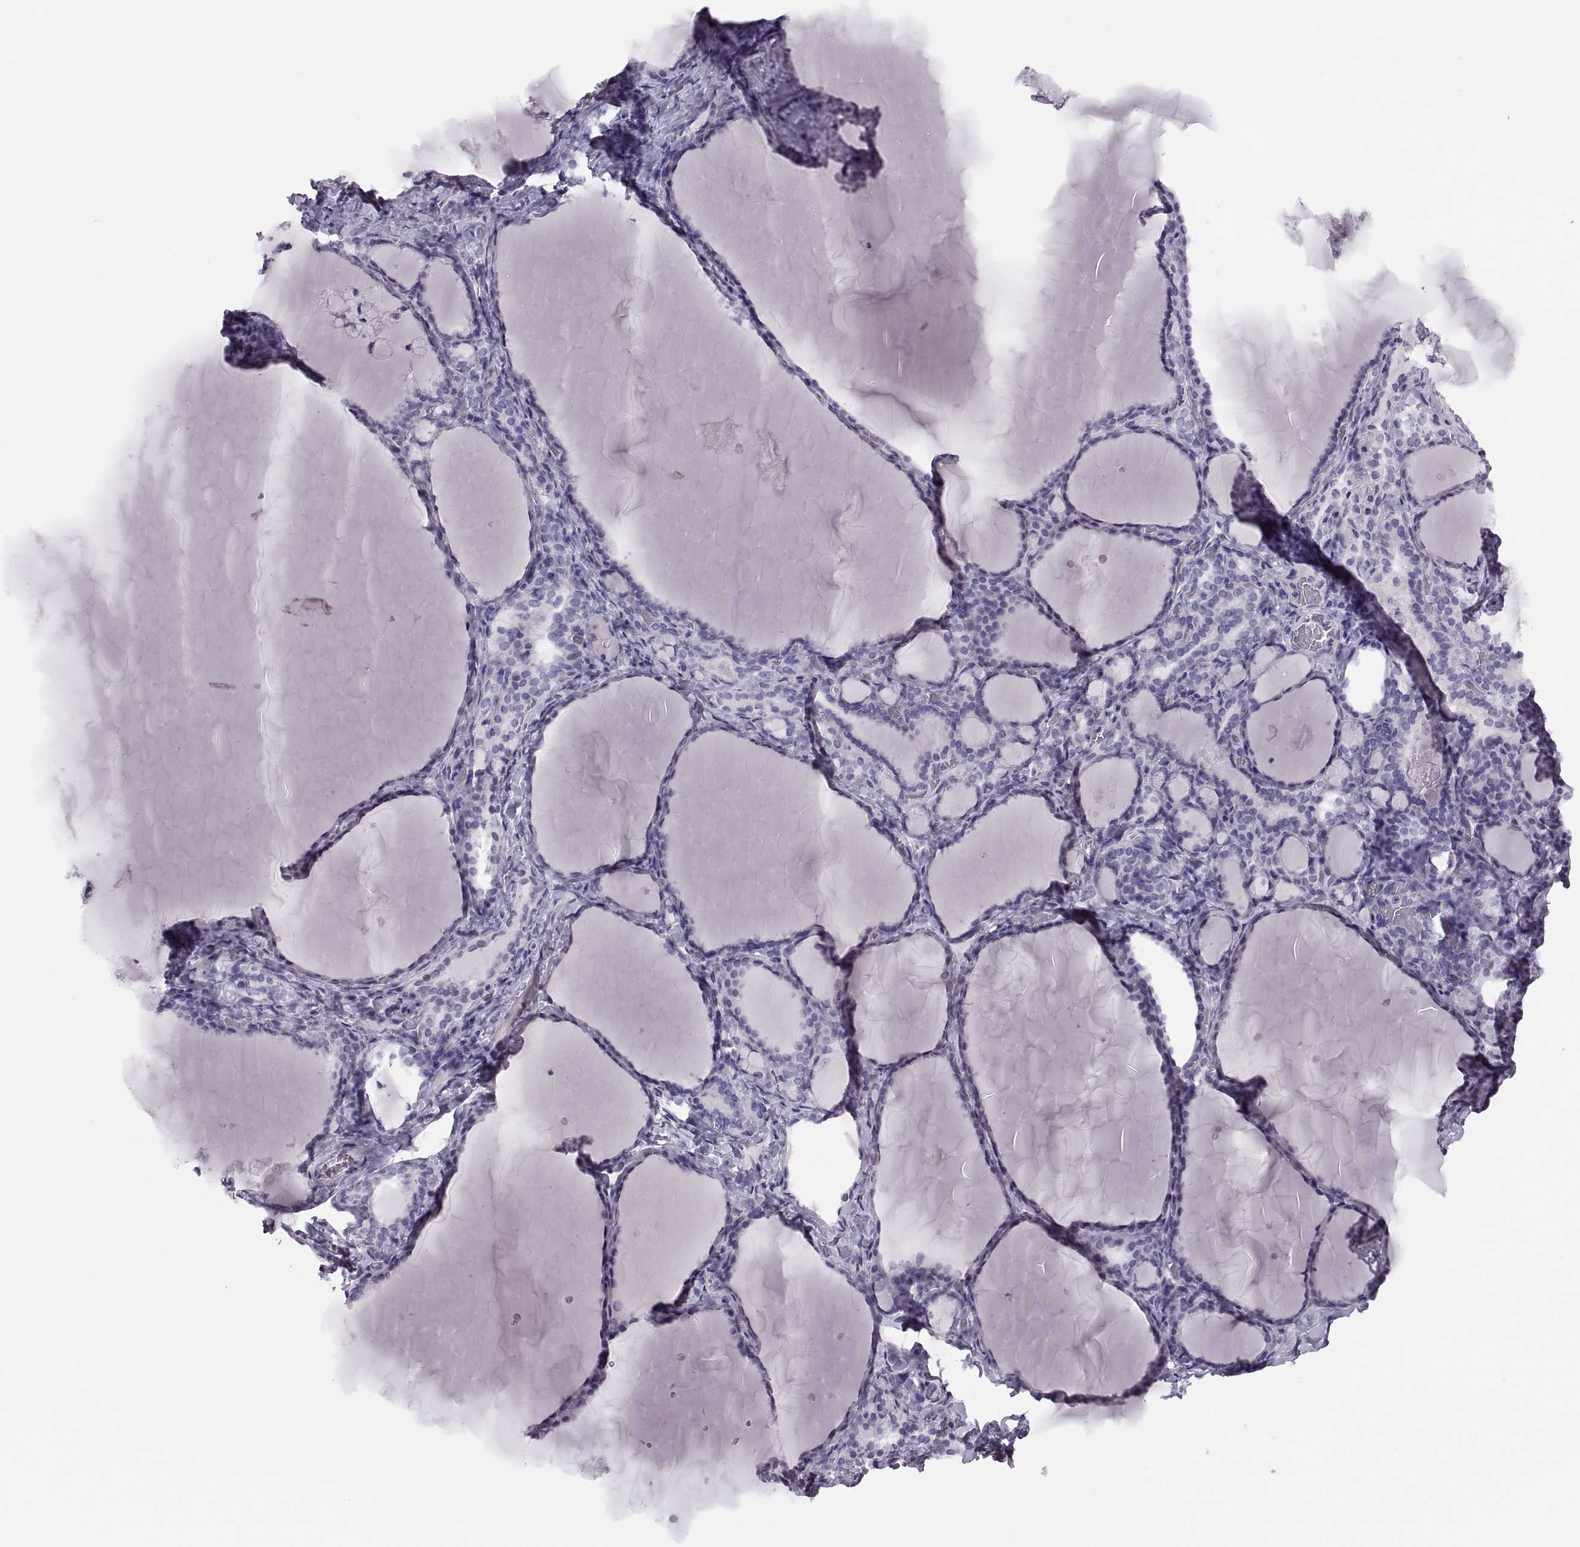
{"staining": {"intensity": "negative", "quantity": "none", "location": "none"}, "tissue": "thyroid gland", "cell_type": "Glandular cells", "image_type": "normal", "snomed": [{"axis": "morphology", "description": "Normal tissue, NOS"}, {"axis": "morphology", "description": "Hyperplasia, NOS"}, {"axis": "topography", "description": "Thyroid gland"}], "caption": "The micrograph displays no staining of glandular cells in unremarkable thyroid gland. Brightfield microscopy of IHC stained with DAB (3,3'-diaminobenzidine) (brown) and hematoxylin (blue), captured at high magnification.", "gene": "FAM24A", "patient": {"sex": "female", "age": 27}}